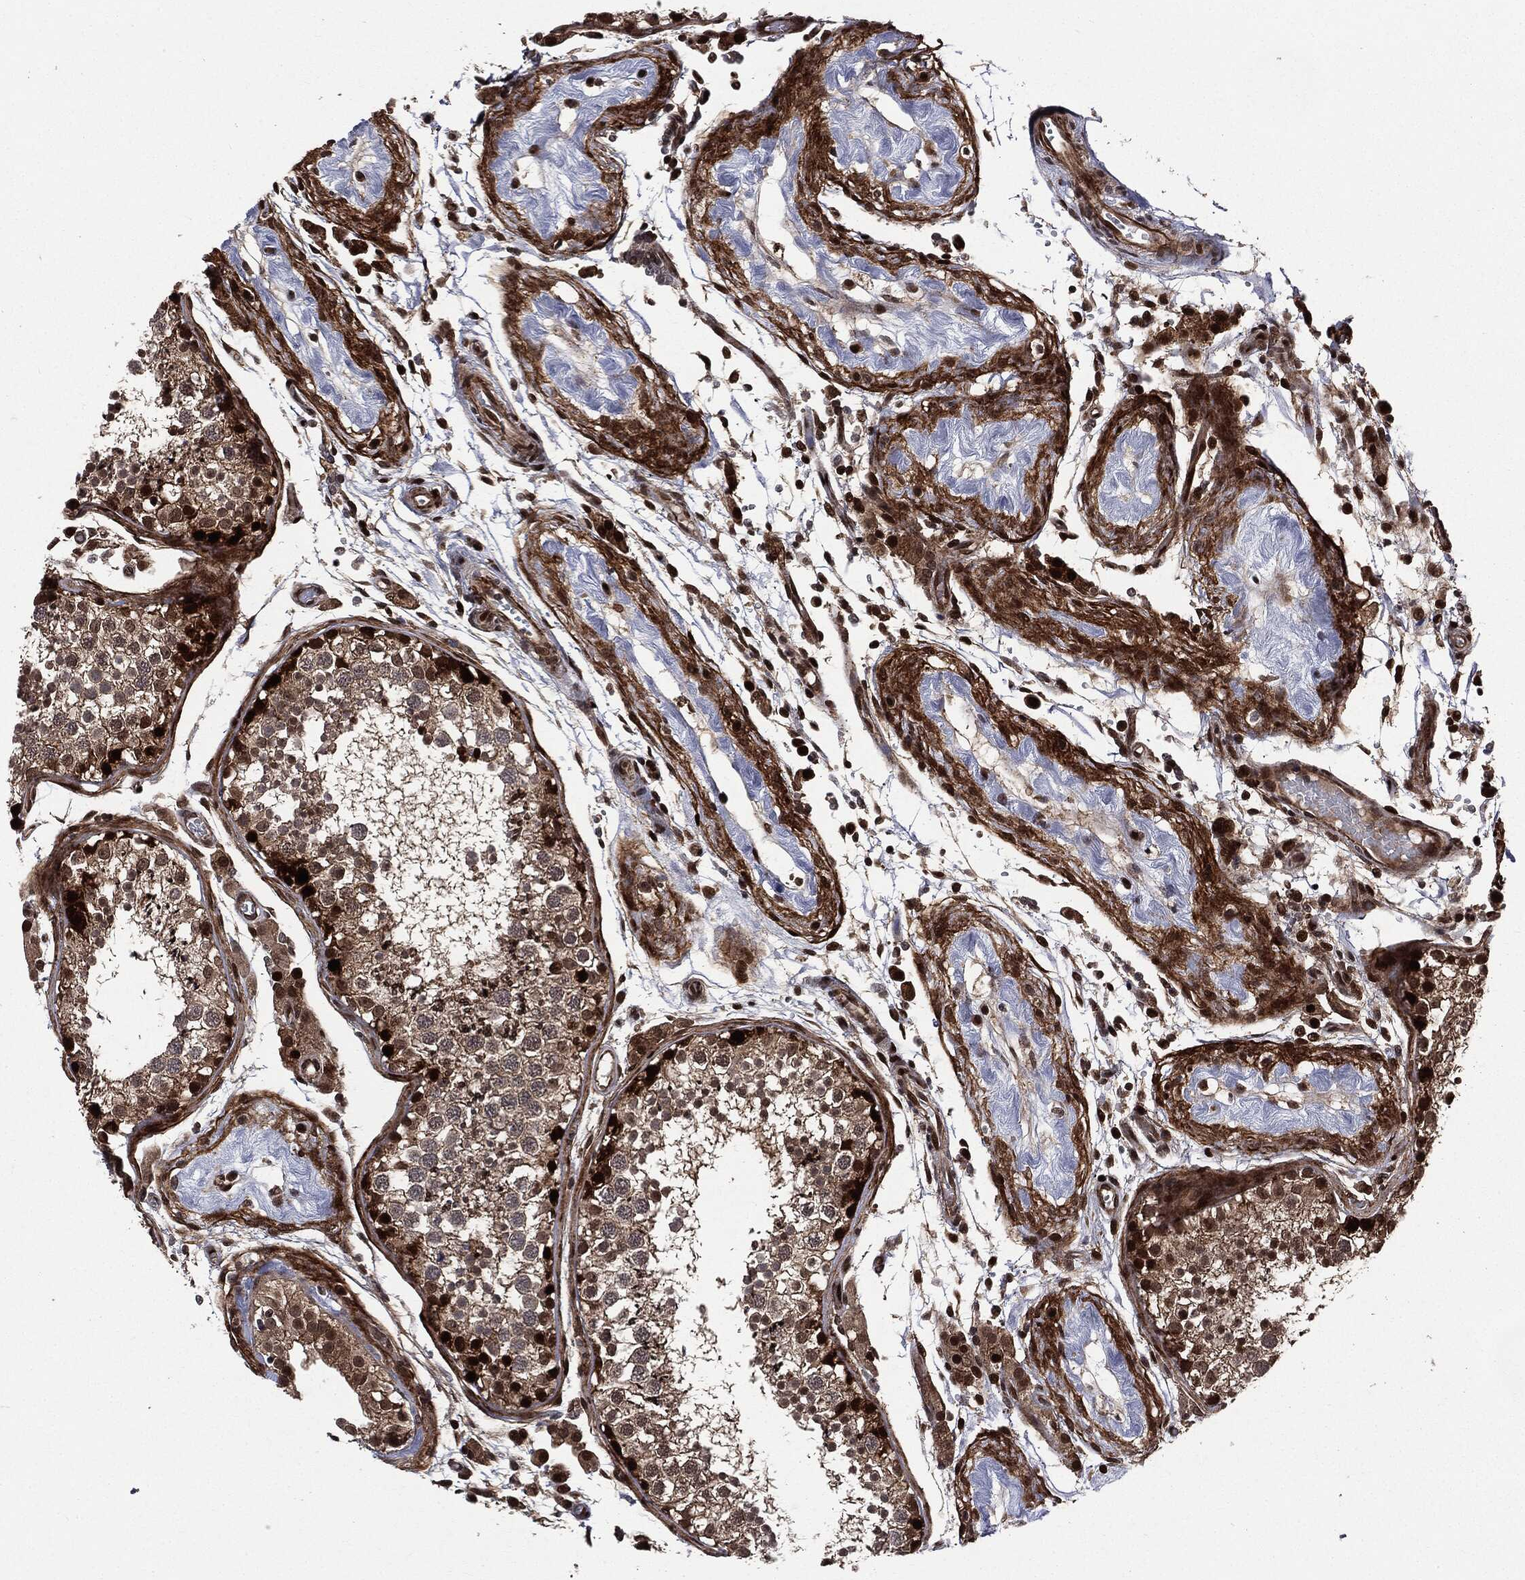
{"staining": {"intensity": "strong", "quantity": "25%-75%", "location": "nuclear"}, "tissue": "testis", "cell_type": "Cells in seminiferous ducts", "image_type": "normal", "snomed": [{"axis": "morphology", "description": "Normal tissue, NOS"}, {"axis": "topography", "description": "Testis"}], "caption": "Benign testis displays strong nuclear expression in approximately 25%-75% of cells in seminiferous ducts, visualized by immunohistochemistry.", "gene": "SMAD4", "patient": {"sex": "male", "age": 29}}